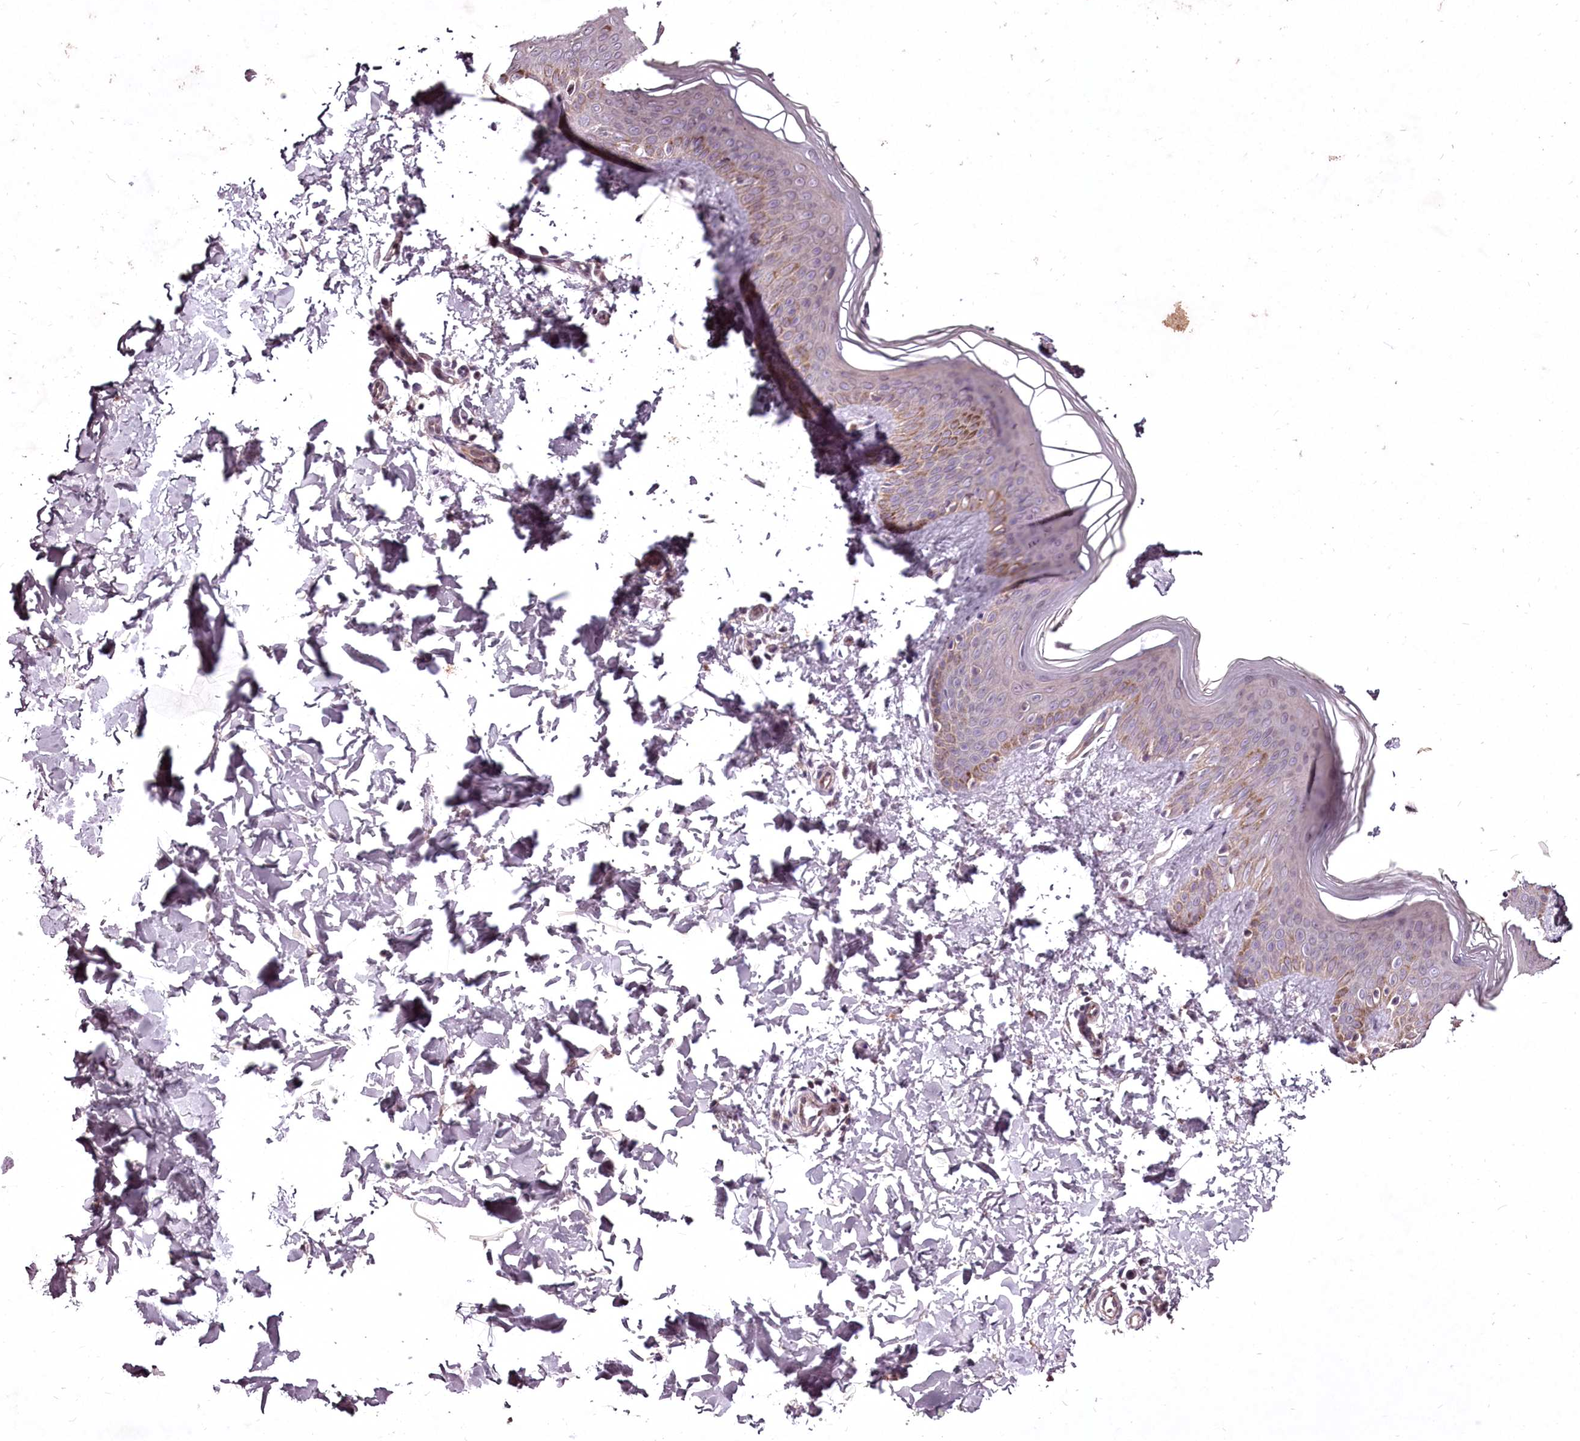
{"staining": {"intensity": "negative", "quantity": "none", "location": "none"}, "tissue": "skin", "cell_type": "Fibroblasts", "image_type": "normal", "snomed": [{"axis": "morphology", "description": "Normal tissue, NOS"}, {"axis": "topography", "description": "Skin"}], "caption": "Immunohistochemistry photomicrograph of benign skin: skin stained with DAB (3,3'-diaminobenzidine) displays no significant protein staining in fibroblasts.", "gene": "ADRA1D", "patient": {"sex": "male", "age": 36}}